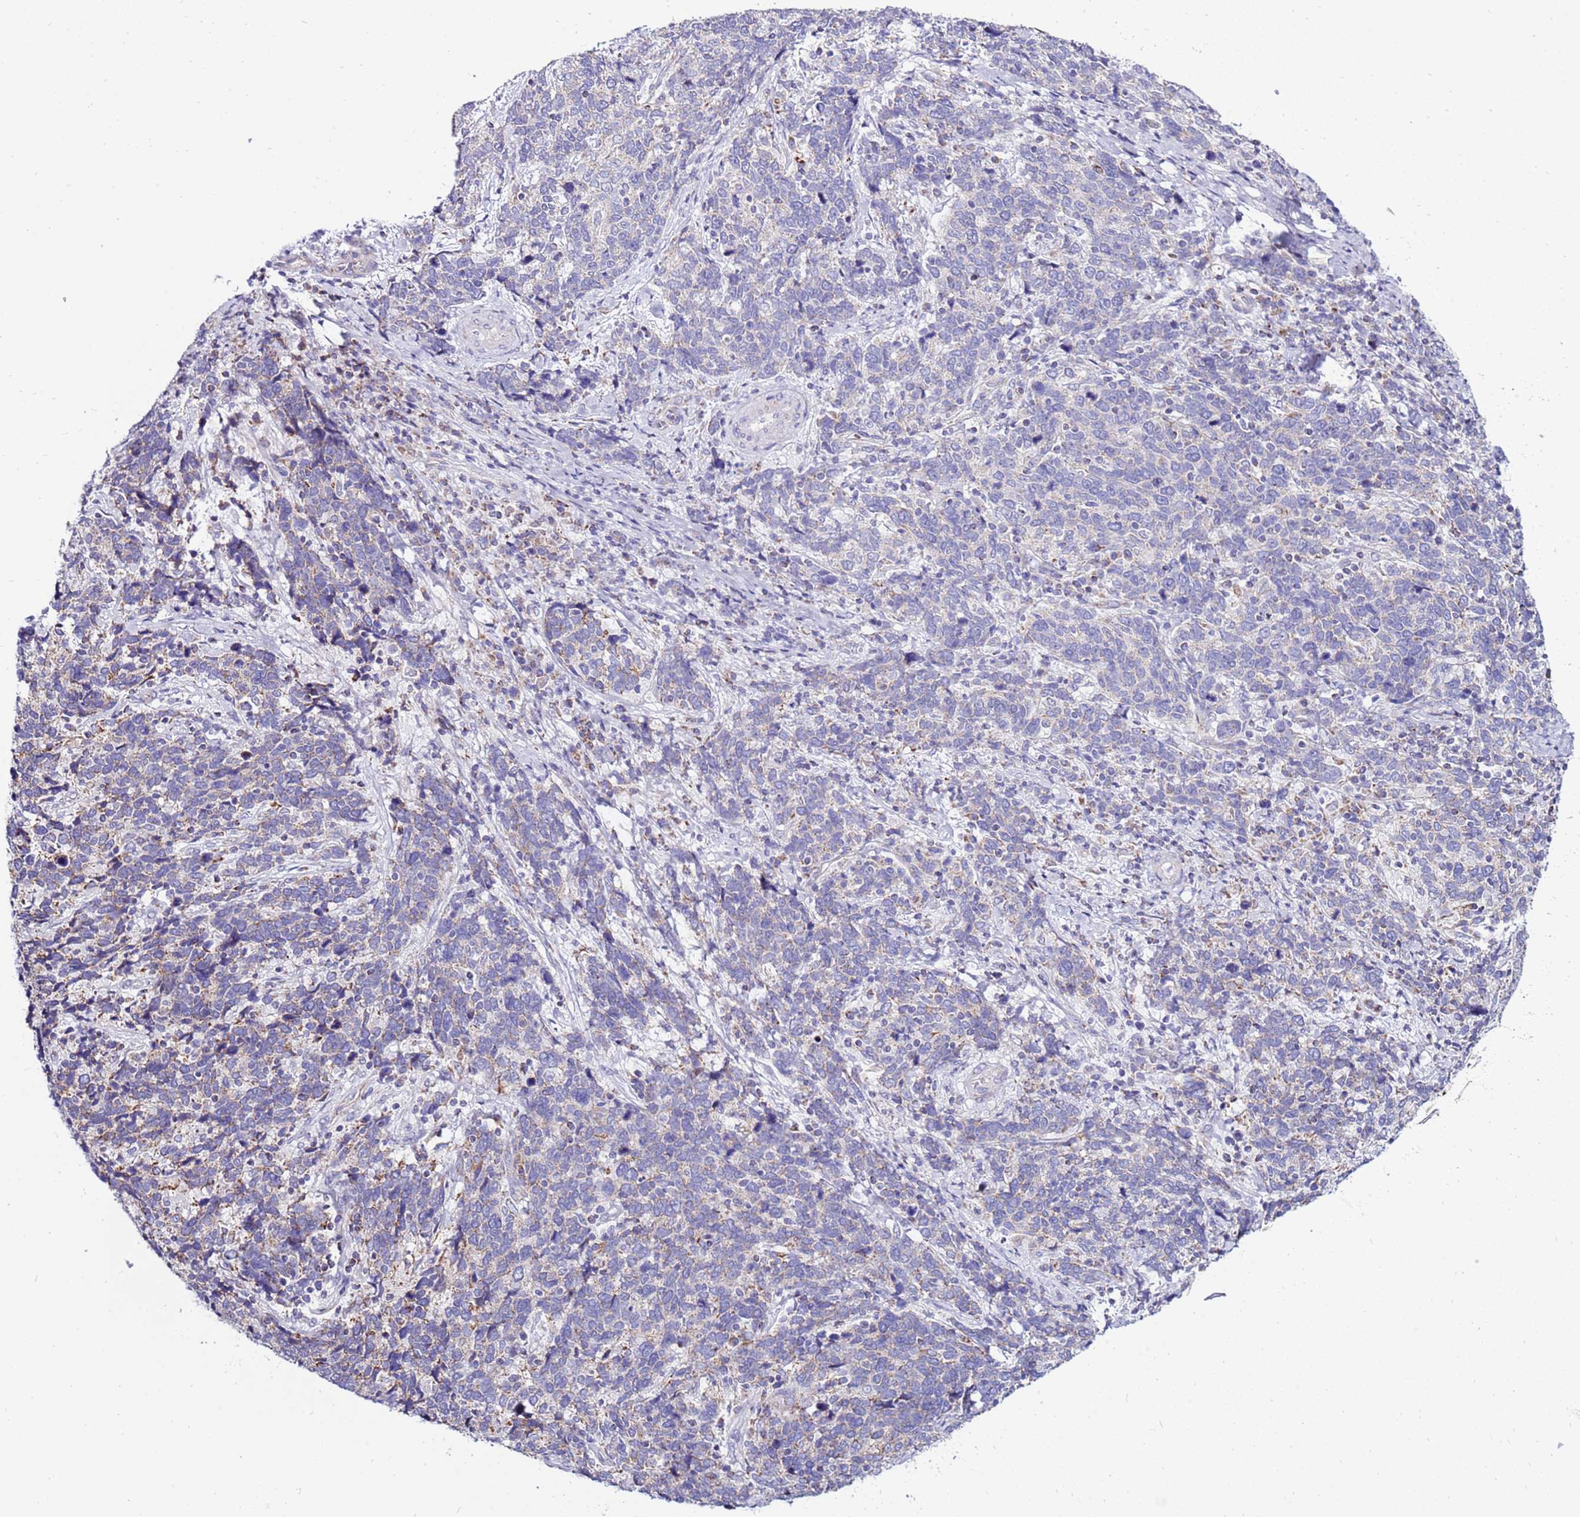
{"staining": {"intensity": "negative", "quantity": "none", "location": "none"}, "tissue": "cervical cancer", "cell_type": "Tumor cells", "image_type": "cancer", "snomed": [{"axis": "morphology", "description": "Squamous cell carcinoma, NOS"}, {"axis": "topography", "description": "Cervix"}], "caption": "Tumor cells are negative for protein expression in human cervical cancer.", "gene": "IGF1R", "patient": {"sex": "female", "age": 41}}